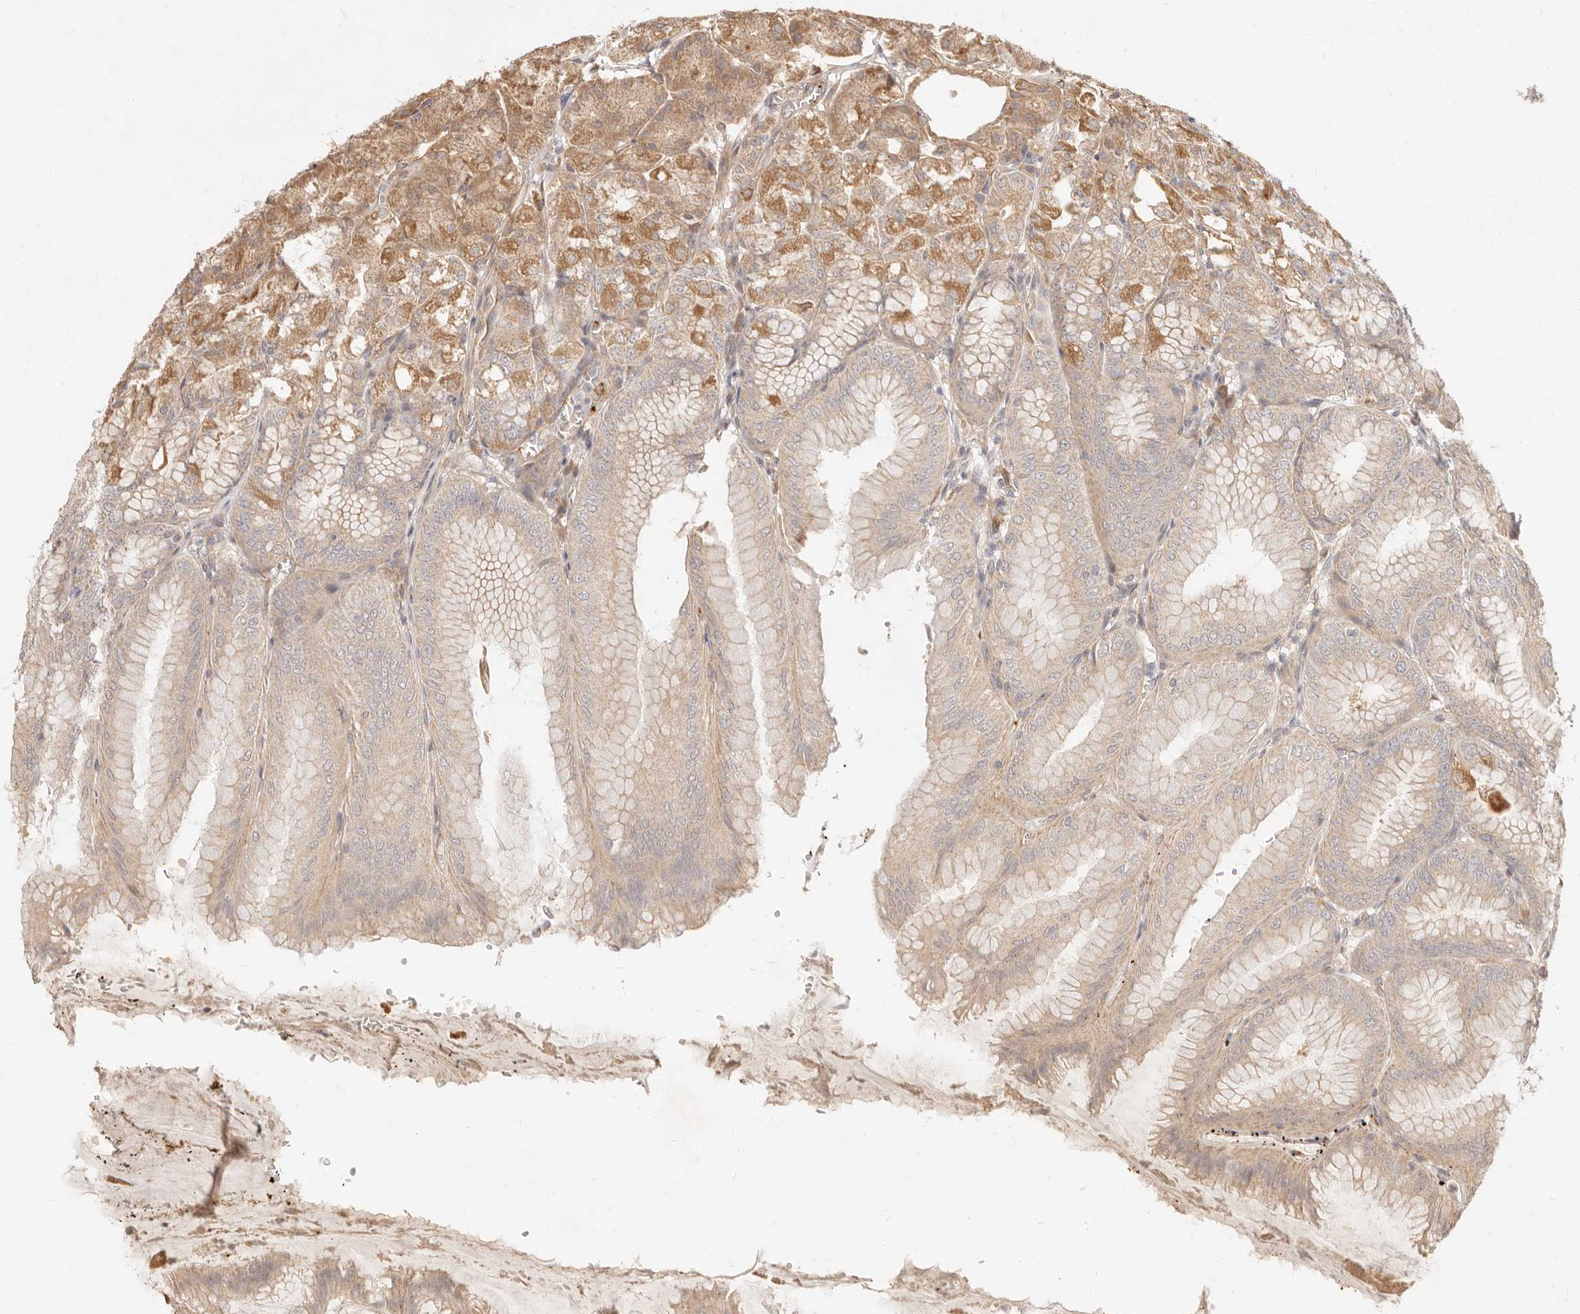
{"staining": {"intensity": "moderate", "quantity": ">75%", "location": "cytoplasmic/membranous"}, "tissue": "stomach", "cell_type": "Glandular cells", "image_type": "normal", "snomed": [{"axis": "morphology", "description": "Normal tissue, NOS"}, {"axis": "topography", "description": "Stomach, lower"}], "caption": "Immunohistochemistry (IHC) of benign human stomach shows medium levels of moderate cytoplasmic/membranous expression in approximately >75% of glandular cells.", "gene": "UBXN10", "patient": {"sex": "male", "age": 71}}